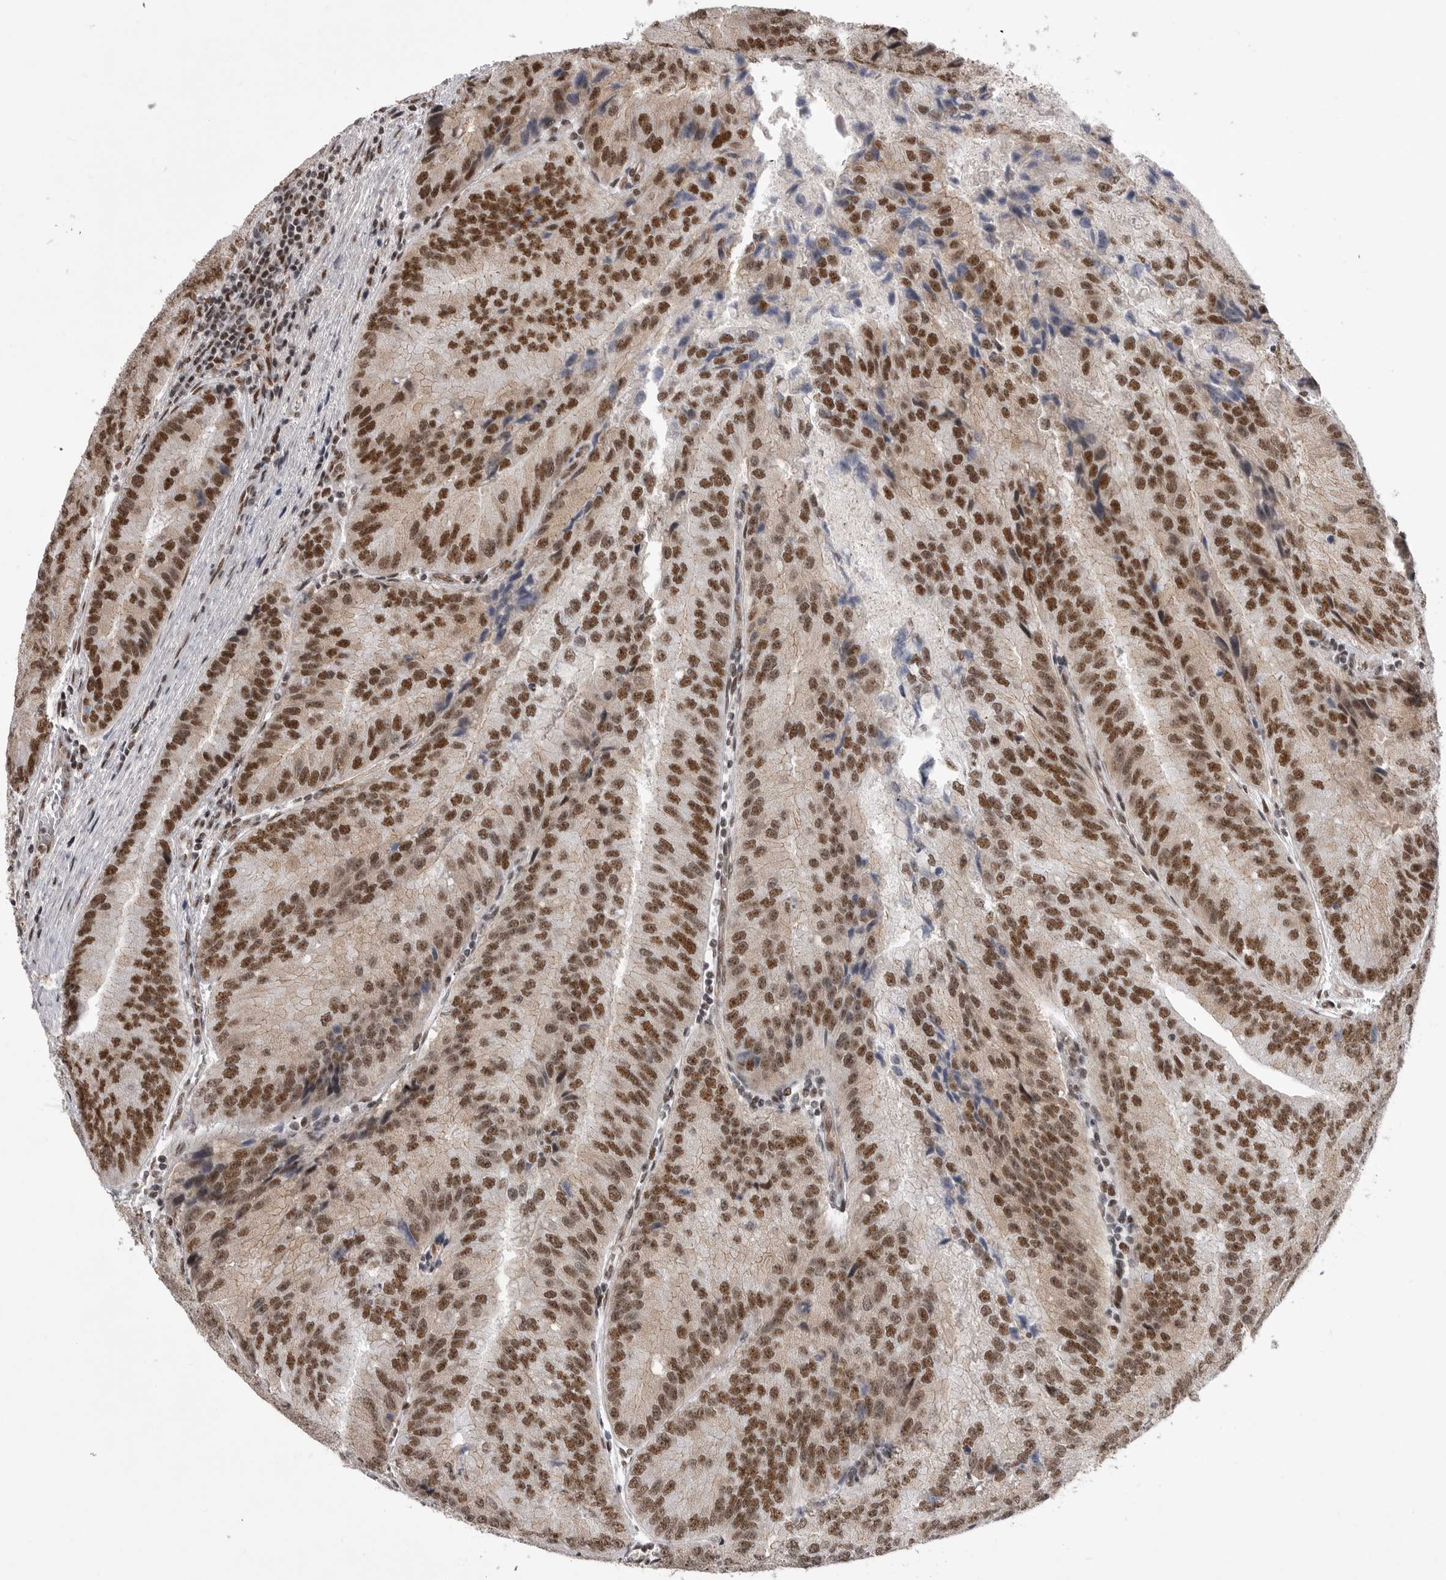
{"staining": {"intensity": "strong", "quantity": ">75%", "location": "nuclear"}, "tissue": "prostate cancer", "cell_type": "Tumor cells", "image_type": "cancer", "snomed": [{"axis": "morphology", "description": "Adenocarcinoma, High grade"}, {"axis": "topography", "description": "Prostate"}], "caption": "The immunohistochemical stain labels strong nuclear expression in tumor cells of prostate high-grade adenocarcinoma tissue.", "gene": "PPP1R8", "patient": {"sex": "male", "age": 70}}